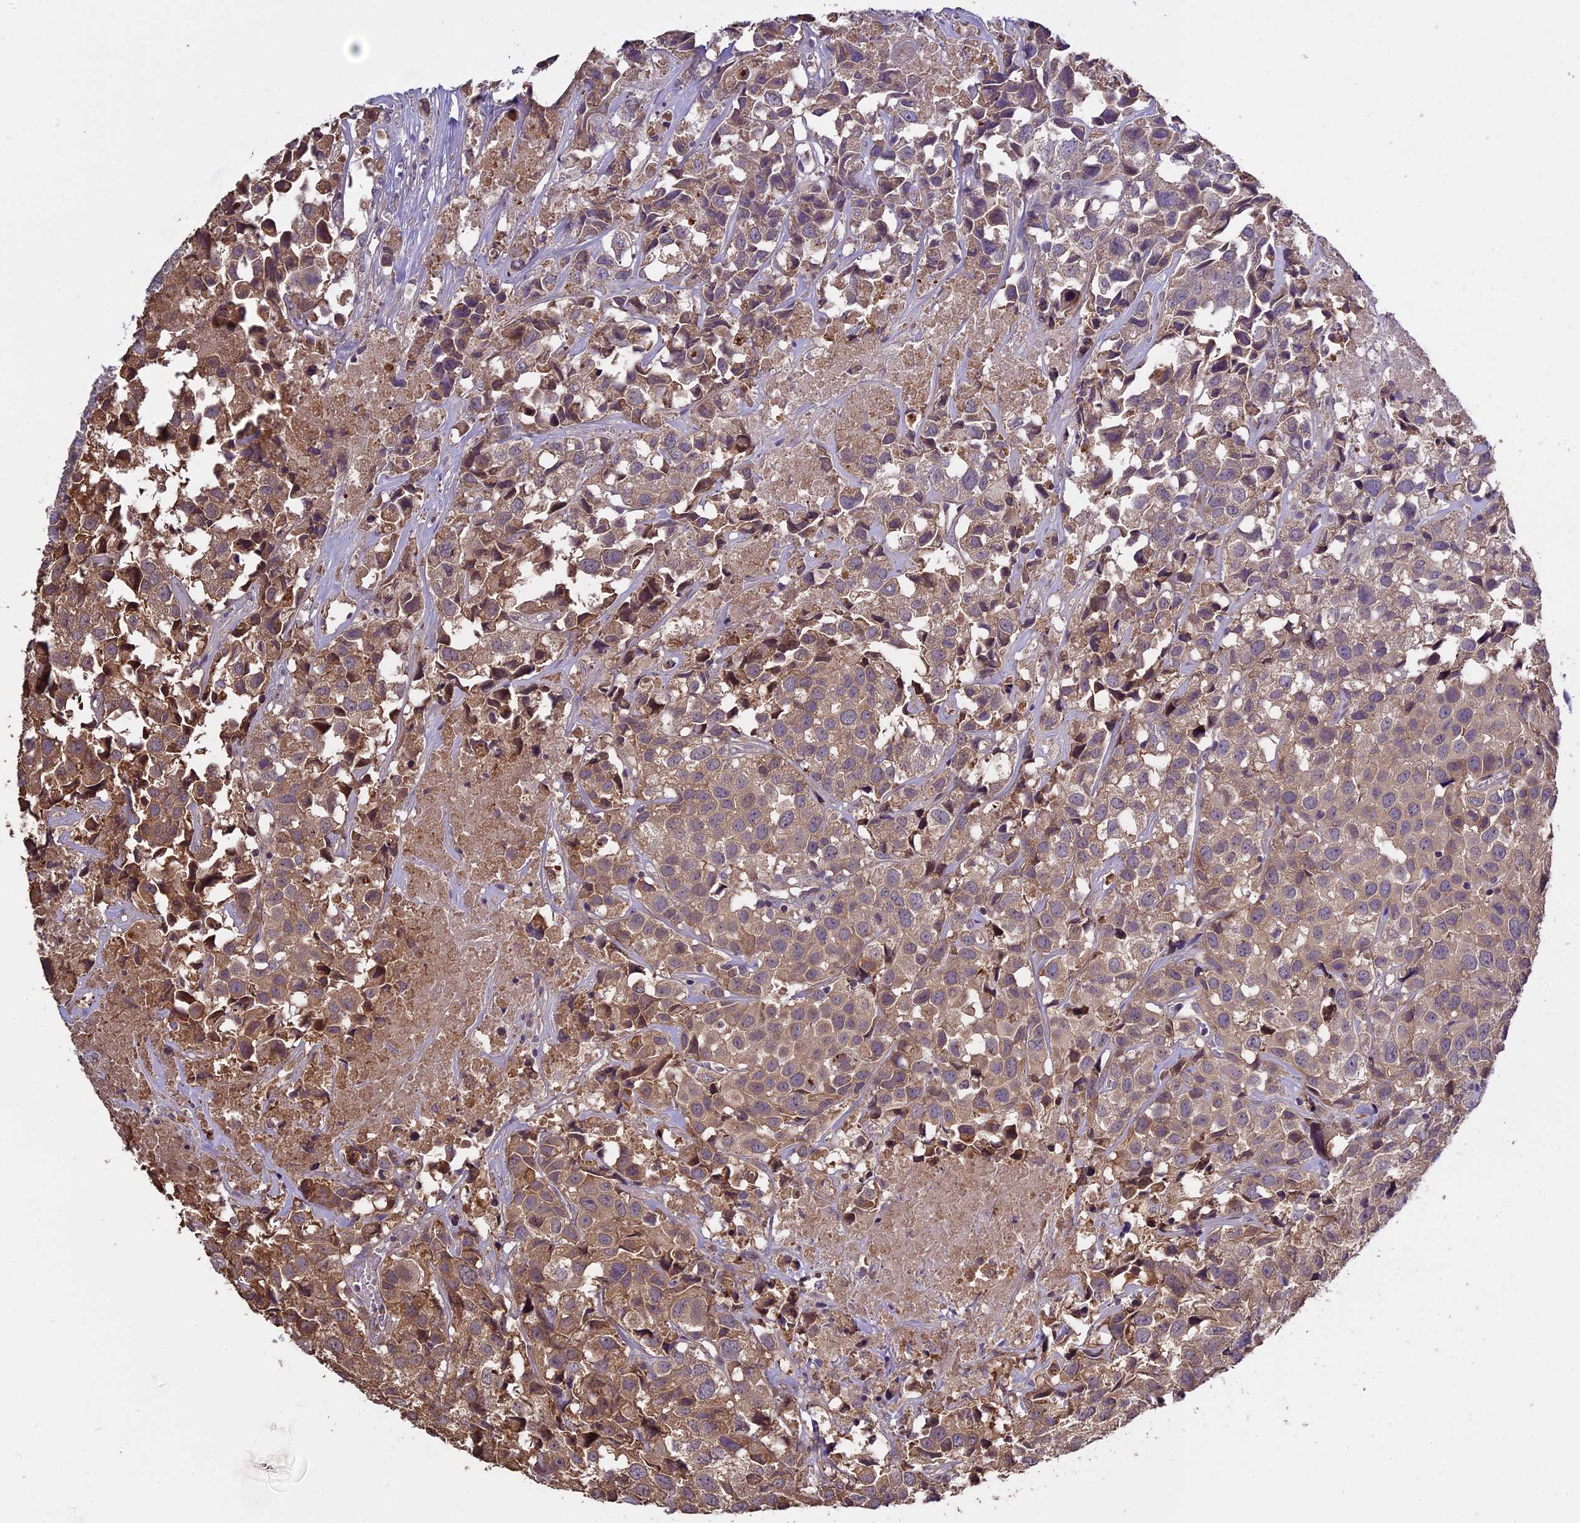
{"staining": {"intensity": "moderate", "quantity": ">75%", "location": "cytoplasmic/membranous"}, "tissue": "urothelial cancer", "cell_type": "Tumor cells", "image_type": "cancer", "snomed": [{"axis": "morphology", "description": "Urothelial carcinoma, High grade"}, {"axis": "topography", "description": "Urinary bladder"}], "caption": "Protein expression analysis of urothelial cancer exhibits moderate cytoplasmic/membranous staining in approximately >75% of tumor cells. (DAB = brown stain, brightfield microscopy at high magnification).", "gene": "ABCC10", "patient": {"sex": "female", "age": 75}}